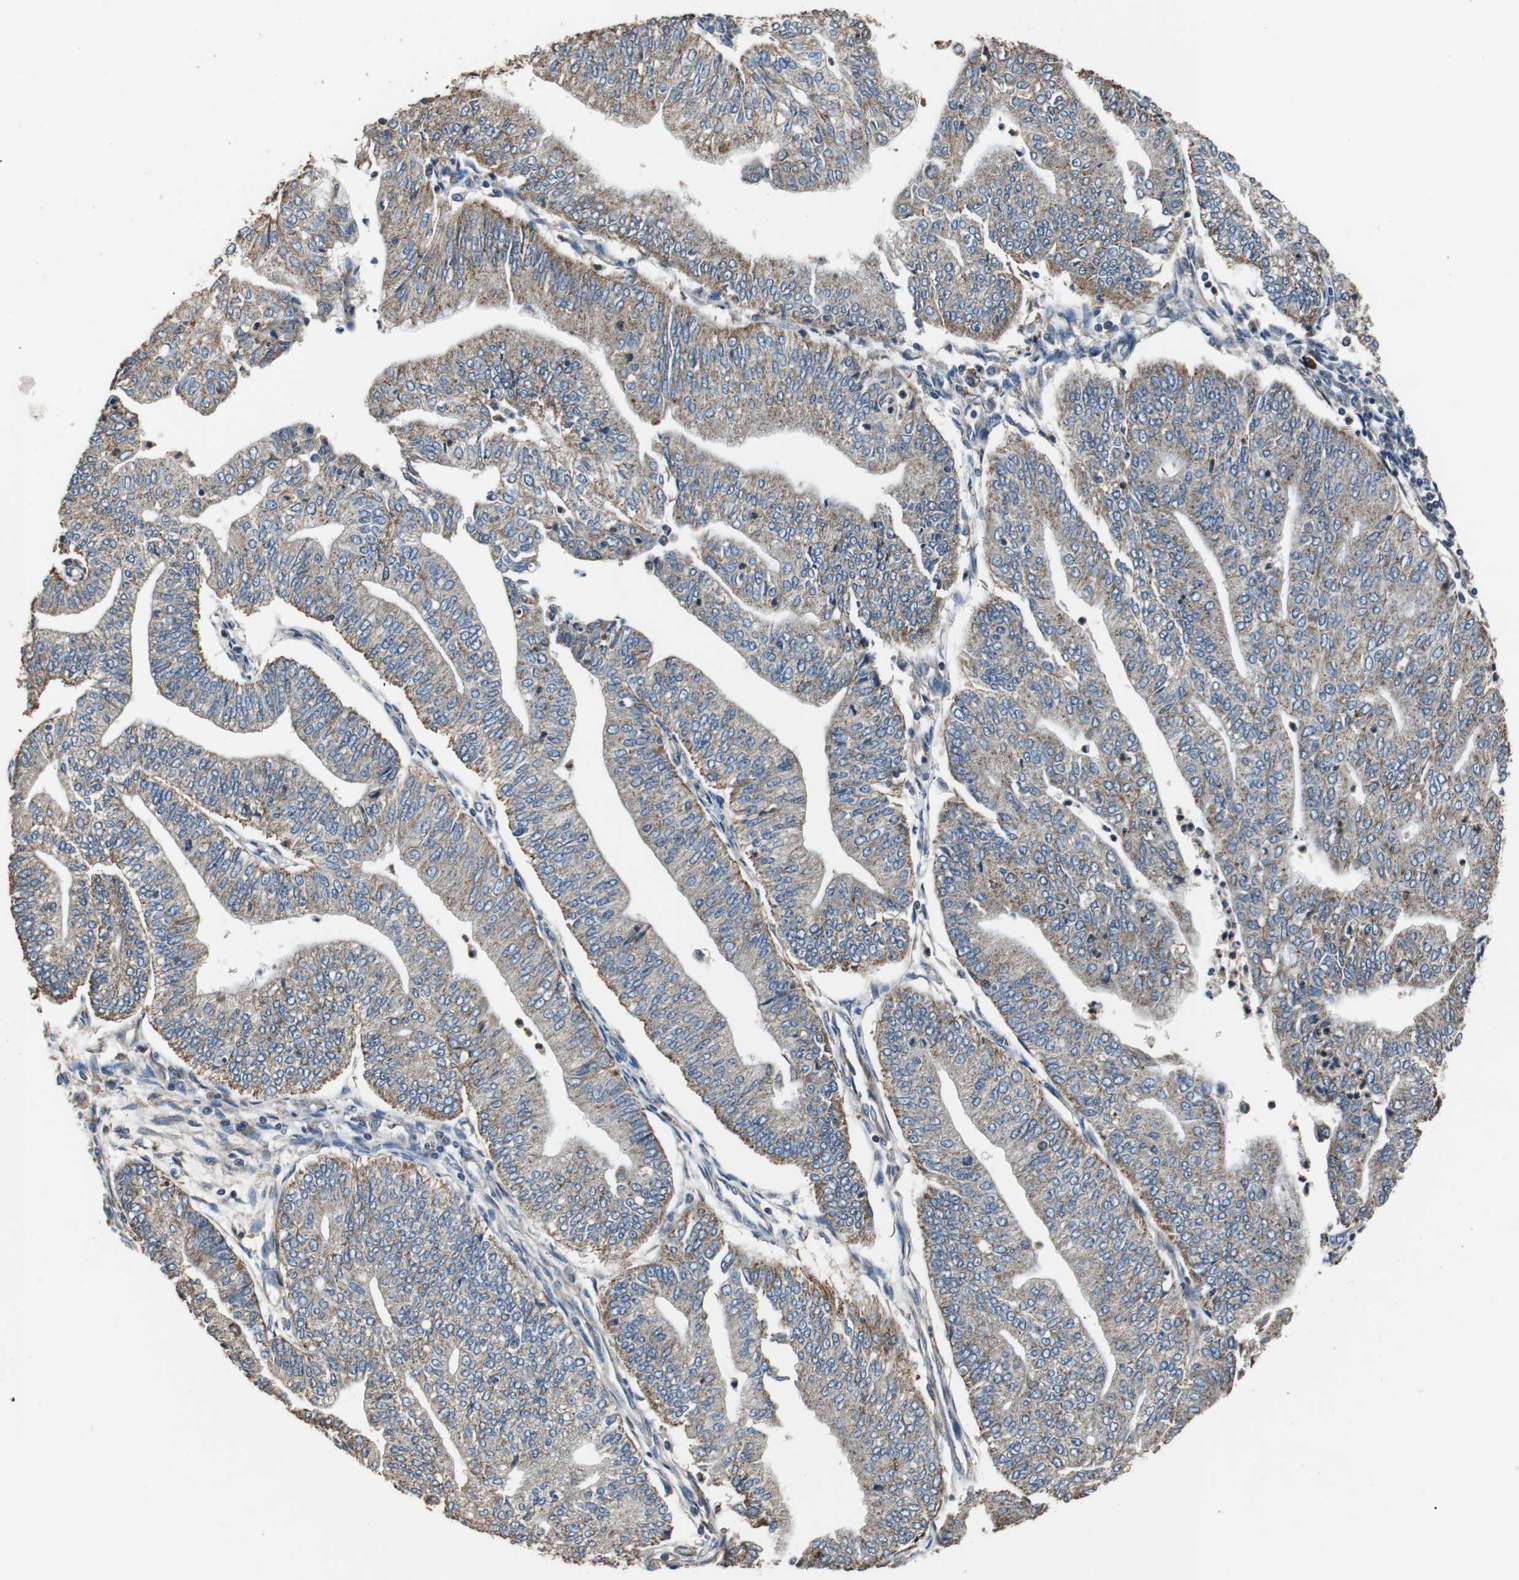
{"staining": {"intensity": "moderate", "quantity": ">75%", "location": "cytoplasmic/membranous"}, "tissue": "endometrial cancer", "cell_type": "Tumor cells", "image_type": "cancer", "snomed": [{"axis": "morphology", "description": "Adenocarcinoma, NOS"}, {"axis": "topography", "description": "Endometrium"}], "caption": "Moderate cytoplasmic/membranous protein staining is identified in about >75% of tumor cells in endometrial cancer (adenocarcinoma).", "gene": "PITRM1", "patient": {"sex": "female", "age": 59}}